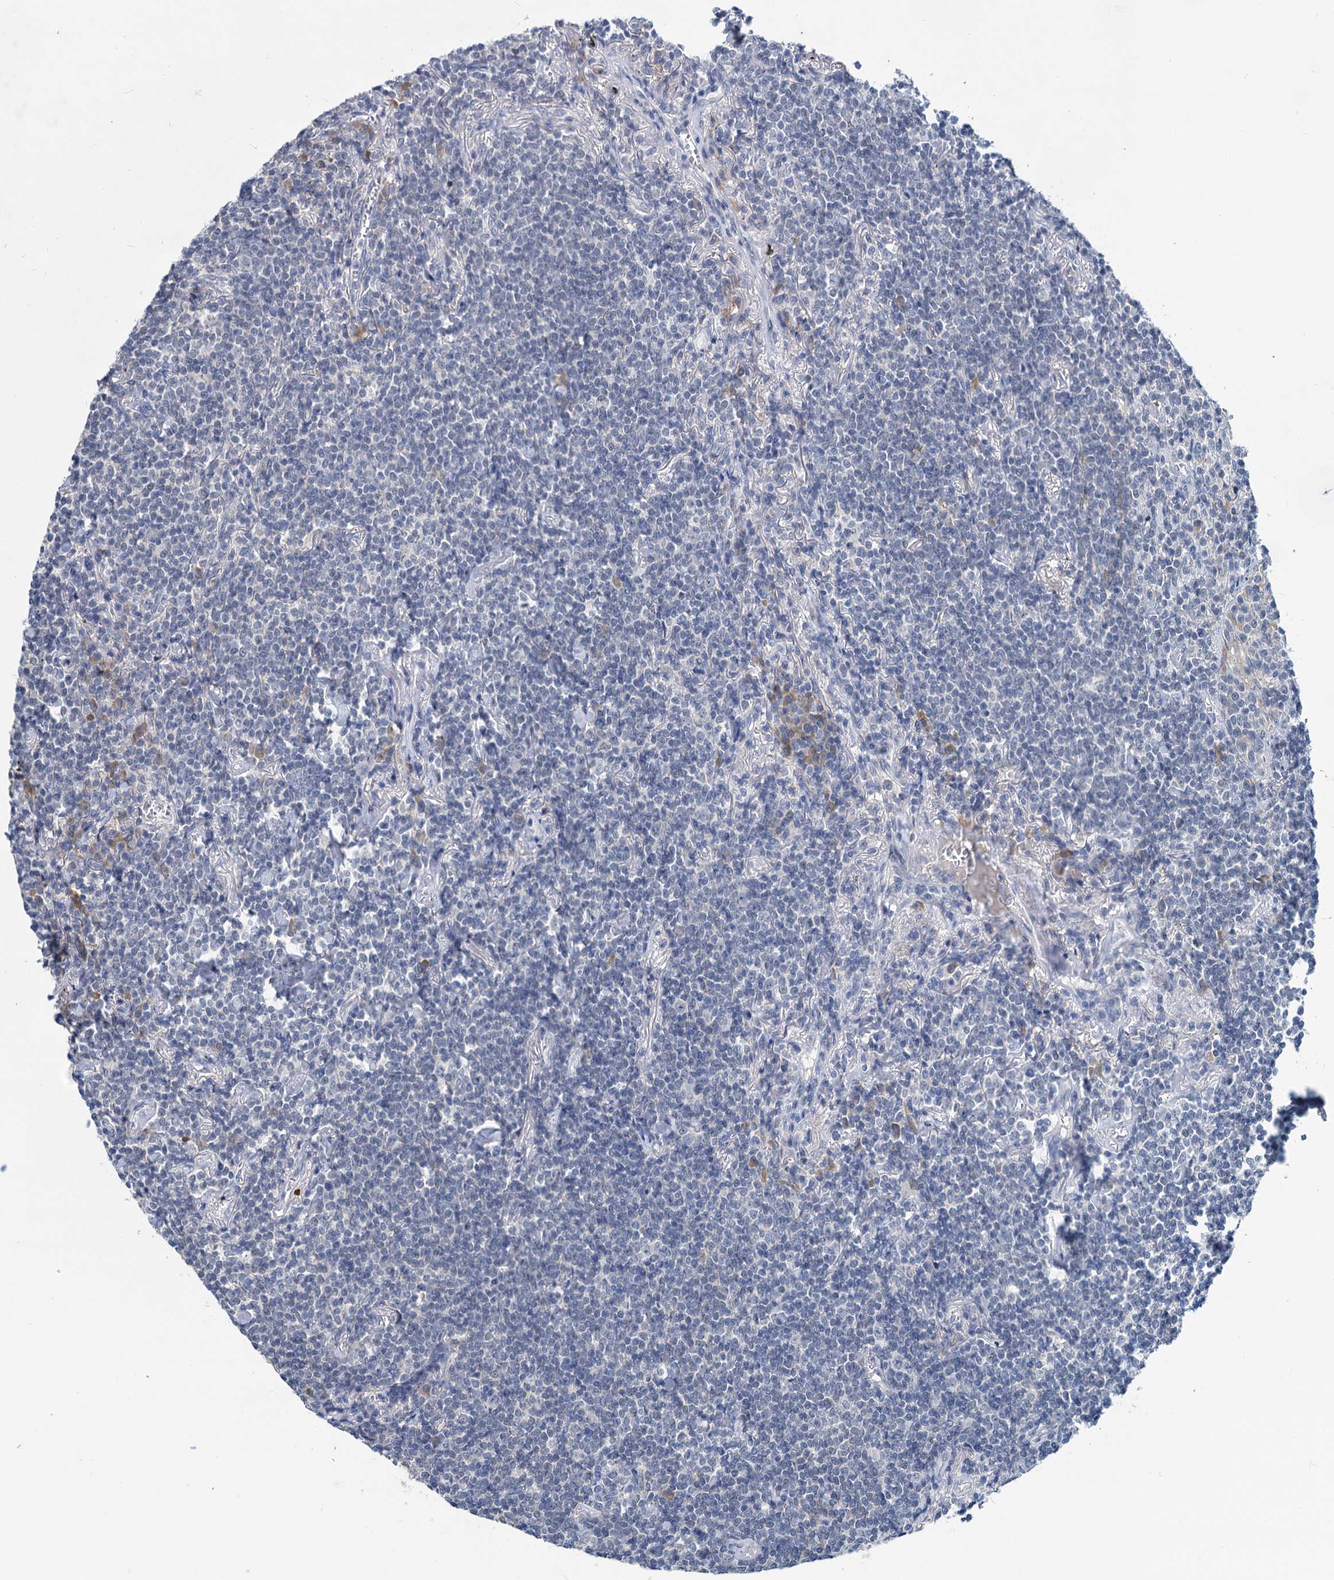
{"staining": {"intensity": "negative", "quantity": "none", "location": "none"}, "tissue": "lymphoma", "cell_type": "Tumor cells", "image_type": "cancer", "snomed": [{"axis": "morphology", "description": "Malignant lymphoma, non-Hodgkin's type, Low grade"}, {"axis": "topography", "description": "Lung"}], "caption": "Tumor cells are negative for protein expression in human lymphoma.", "gene": "ANKRD42", "patient": {"sex": "female", "age": 71}}